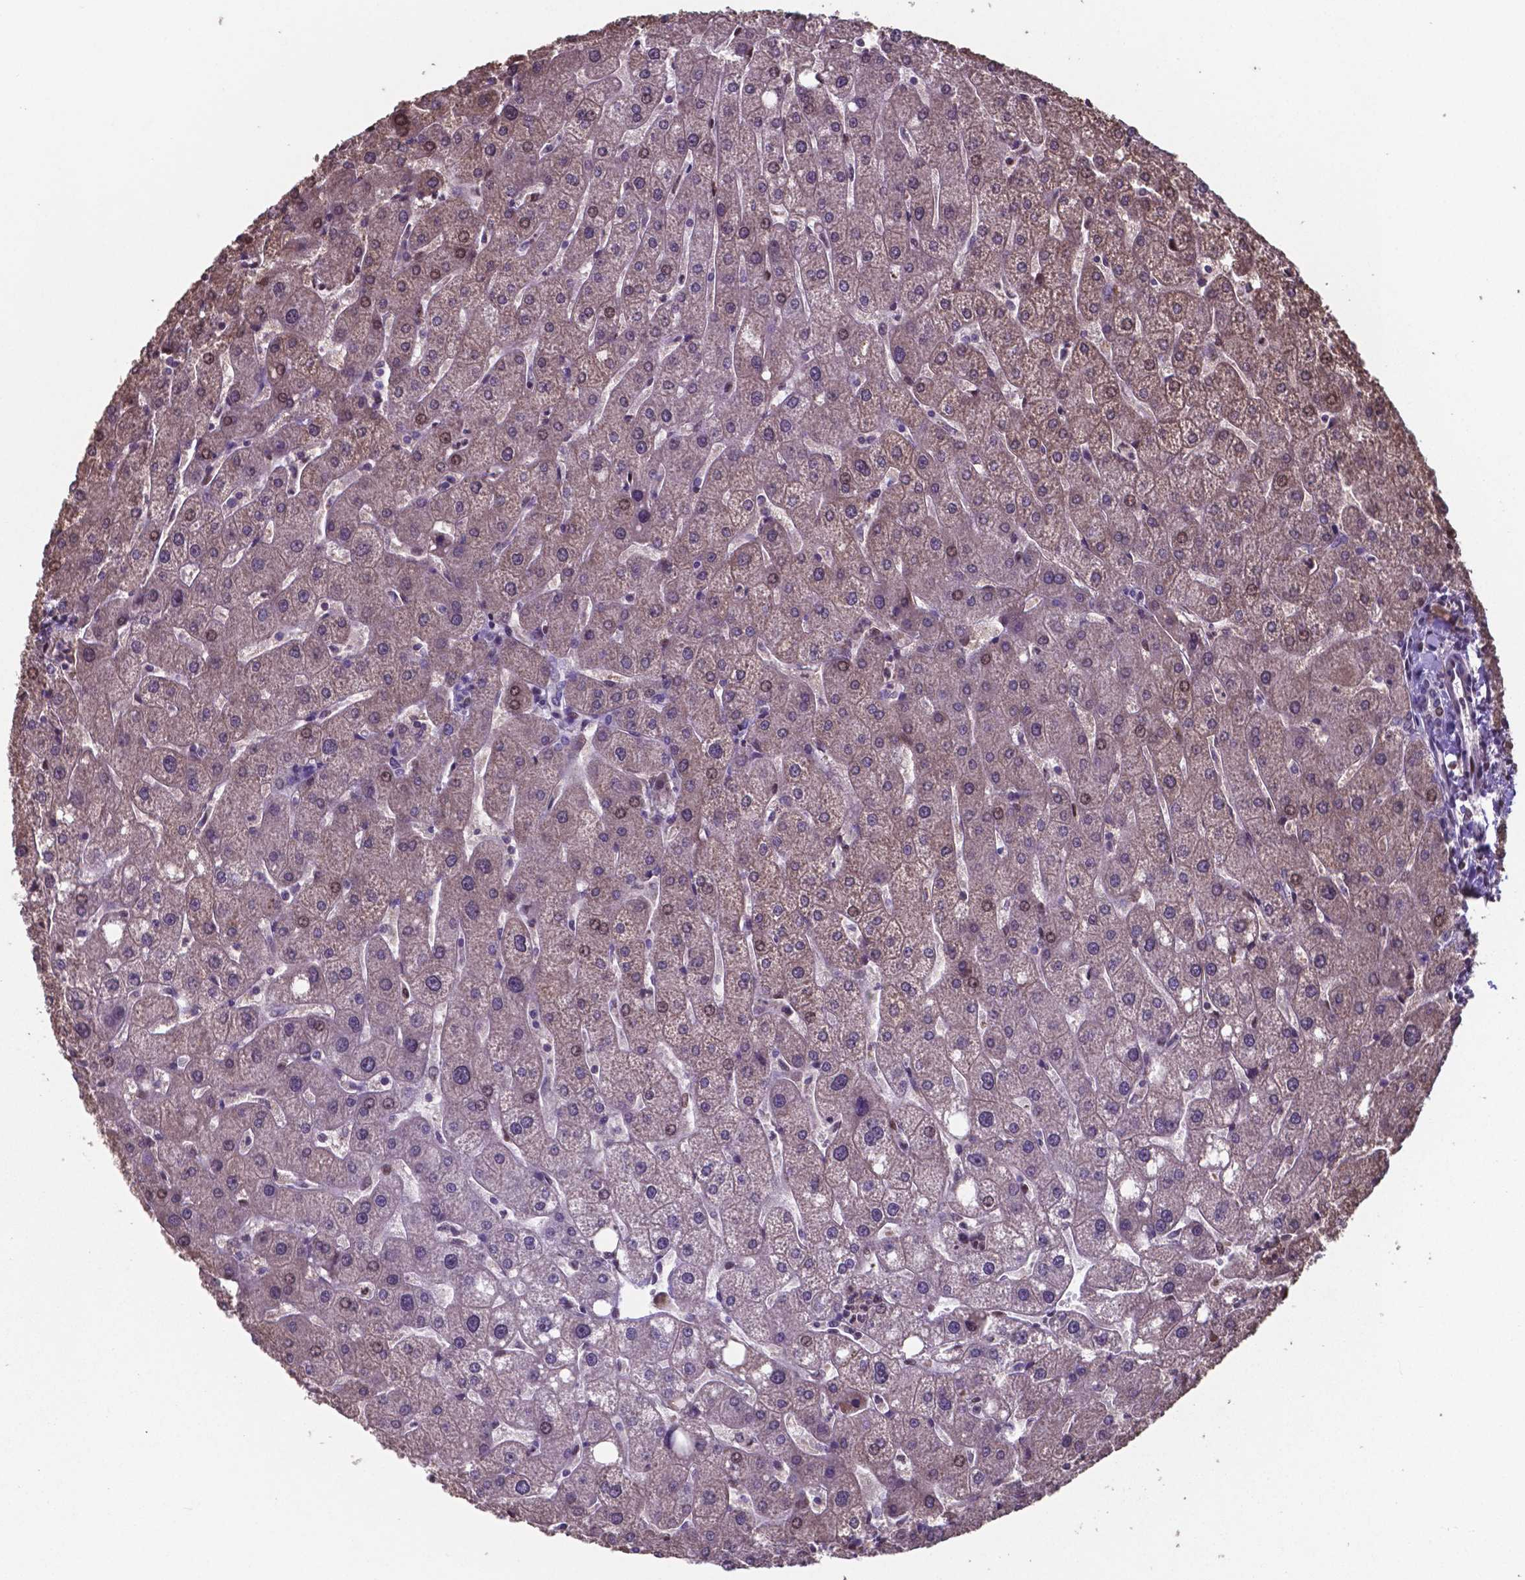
{"staining": {"intensity": "negative", "quantity": "none", "location": "none"}, "tissue": "liver", "cell_type": "Cholangiocytes", "image_type": "normal", "snomed": [{"axis": "morphology", "description": "Normal tissue, NOS"}, {"axis": "topography", "description": "Liver"}], "caption": "A histopathology image of liver stained for a protein displays no brown staining in cholangiocytes. Brightfield microscopy of IHC stained with DAB (brown) and hematoxylin (blue), captured at high magnification.", "gene": "MLC1", "patient": {"sex": "male", "age": 67}}